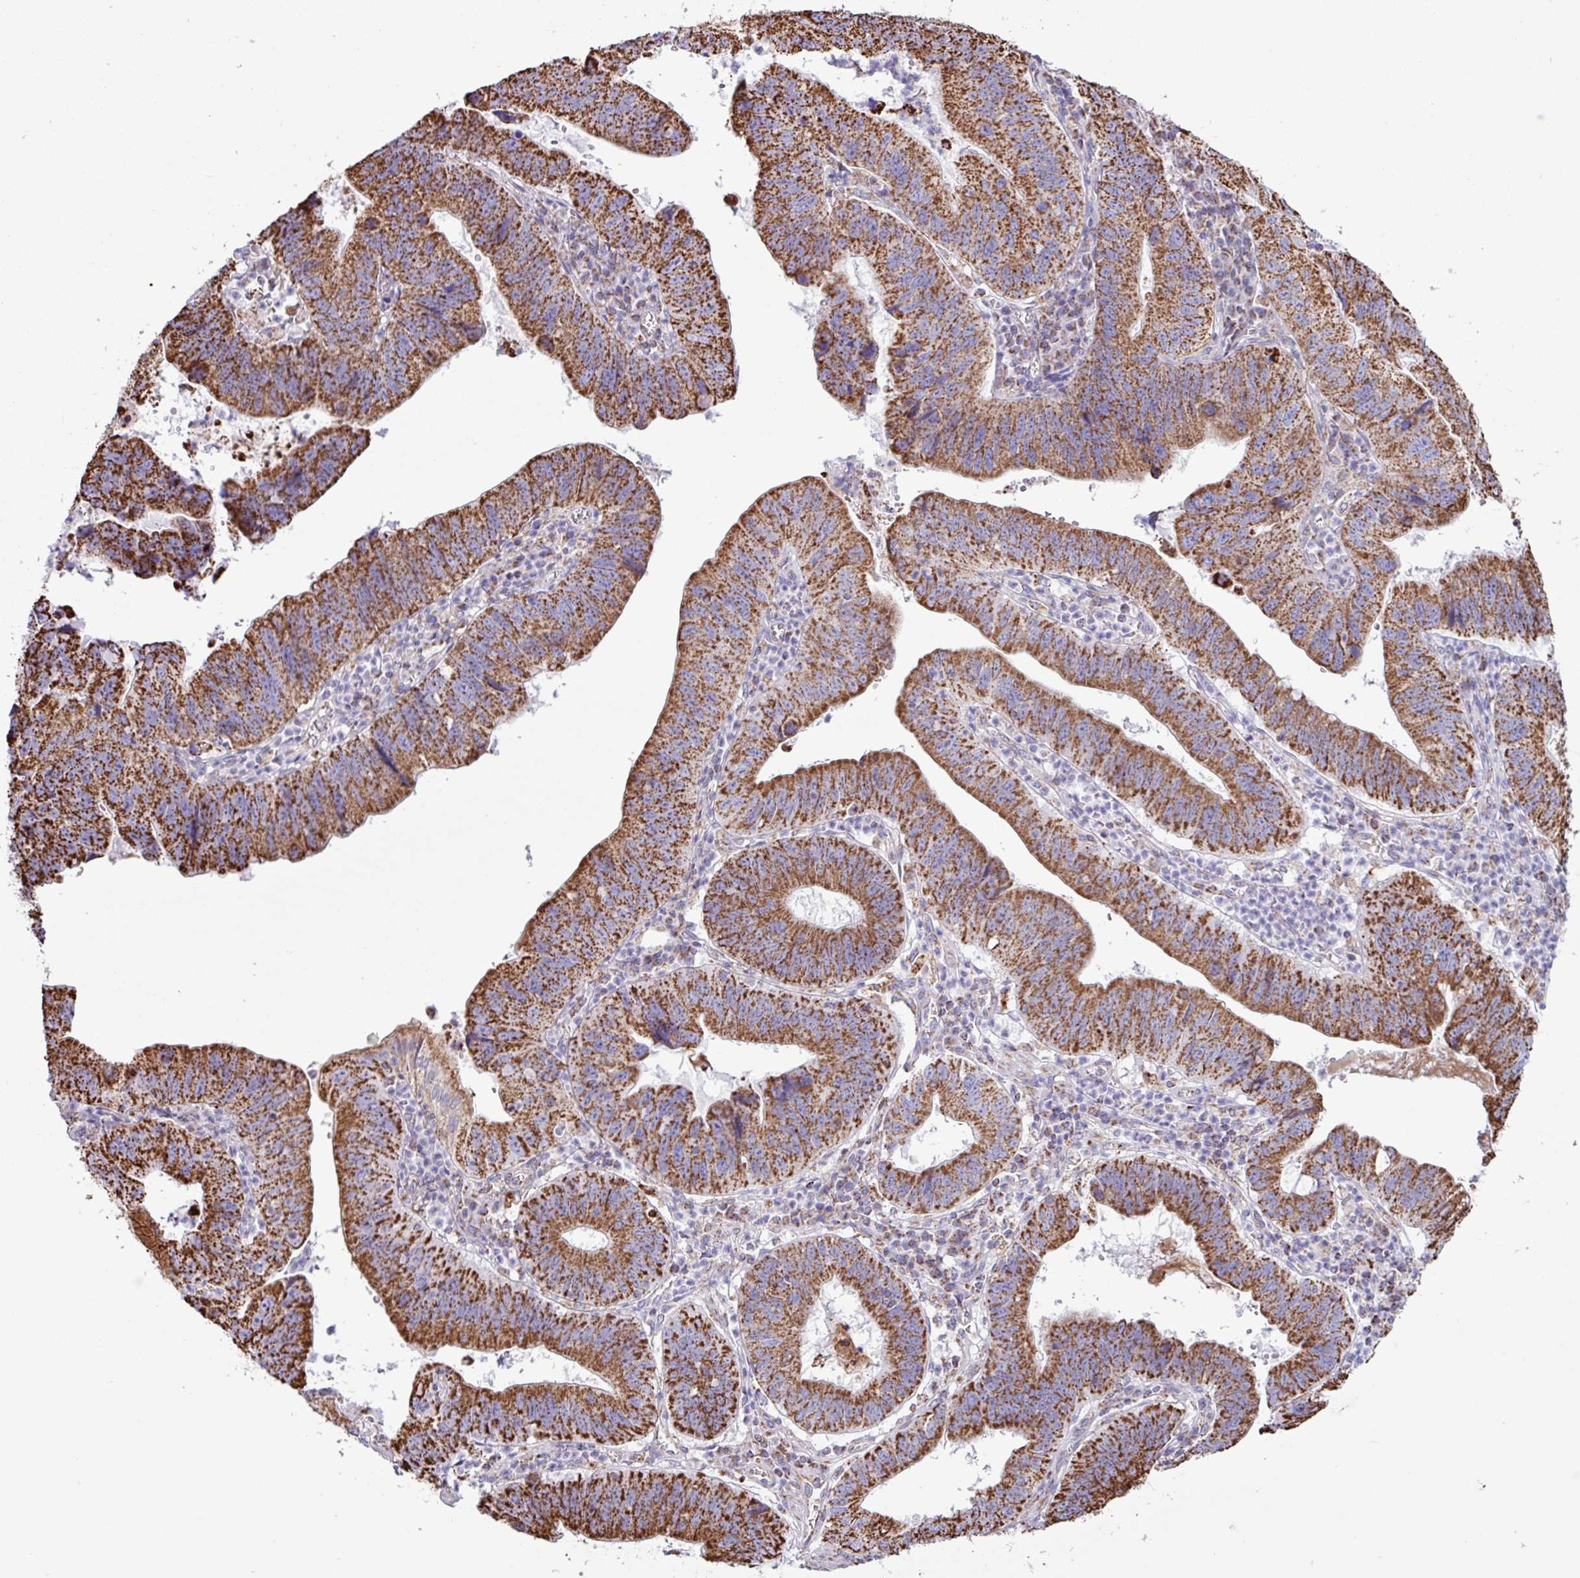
{"staining": {"intensity": "strong", "quantity": ">75%", "location": "cytoplasmic/membranous"}, "tissue": "stomach cancer", "cell_type": "Tumor cells", "image_type": "cancer", "snomed": [{"axis": "morphology", "description": "Adenocarcinoma, NOS"}, {"axis": "topography", "description": "Stomach"}], "caption": "There is high levels of strong cytoplasmic/membranous positivity in tumor cells of adenocarcinoma (stomach), as demonstrated by immunohistochemical staining (brown color).", "gene": "RTL3", "patient": {"sex": "male", "age": 59}}